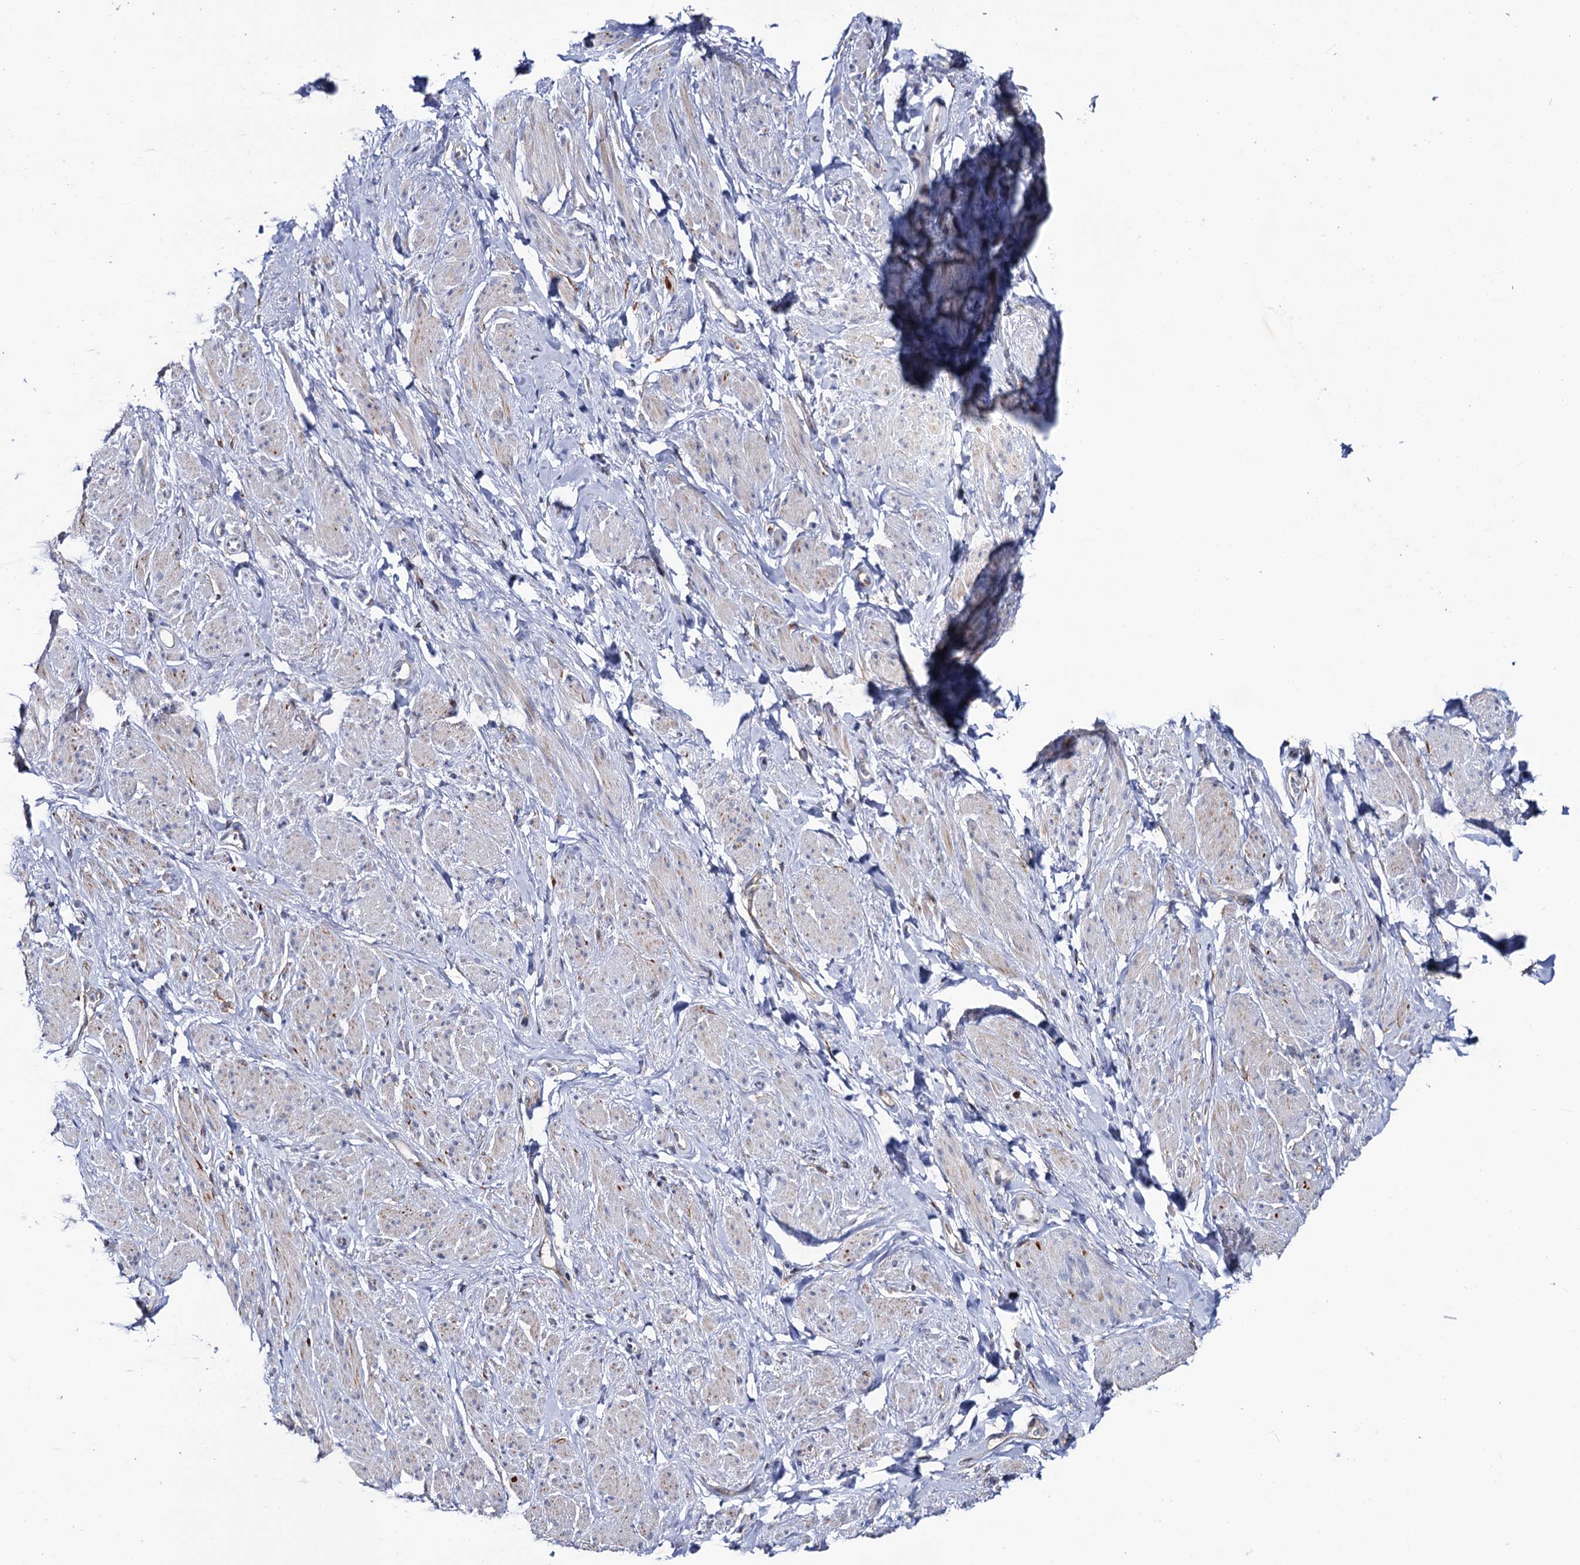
{"staining": {"intensity": "negative", "quantity": "none", "location": "none"}, "tissue": "smooth muscle", "cell_type": "Smooth muscle cells", "image_type": "normal", "snomed": [{"axis": "morphology", "description": "Normal tissue, NOS"}, {"axis": "topography", "description": "Smooth muscle"}, {"axis": "topography", "description": "Peripheral nerve tissue"}], "caption": "IHC histopathology image of normal smooth muscle stained for a protein (brown), which exhibits no staining in smooth muscle cells. (Brightfield microscopy of DAB (3,3'-diaminobenzidine) IHC at high magnification).", "gene": "THAP2", "patient": {"sex": "male", "age": 69}}